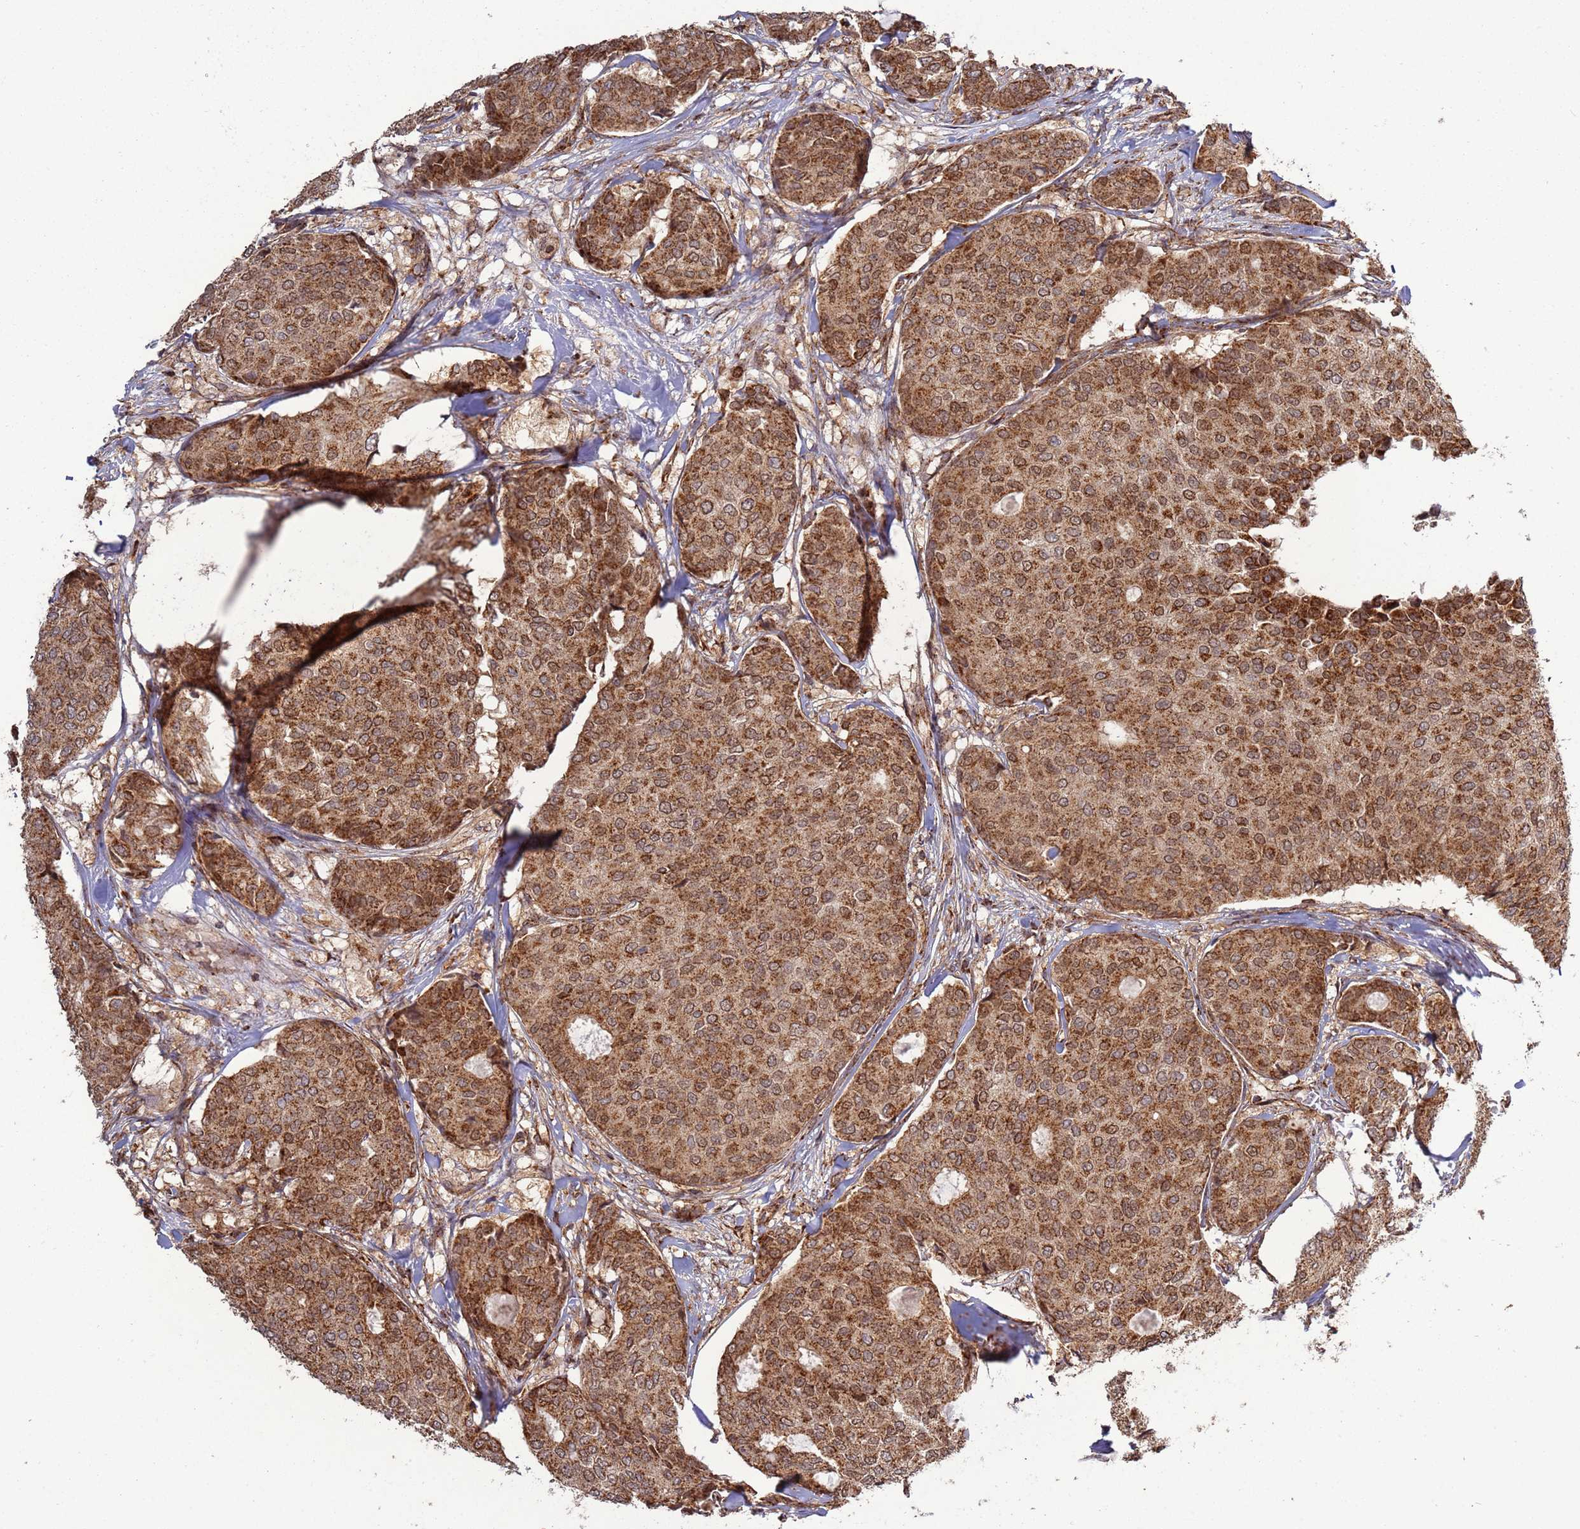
{"staining": {"intensity": "moderate", "quantity": ">75%", "location": "cytoplasmic/membranous"}, "tissue": "breast cancer", "cell_type": "Tumor cells", "image_type": "cancer", "snomed": [{"axis": "morphology", "description": "Duct carcinoma"}, {"axis": "topography", "description": "Breast"}], "caption": "A high-resolution photomicrograph shows immunohistochemistry staining of breast intraductal carcinoma, which demonstrates moderate cytoplasmic/membranous expression in approximately >75% of tumor cells. (IHC, brightfield microscopy, high magnification).", "gene": "RCOR2", "patient": {"sex": "female", "age": 75}}